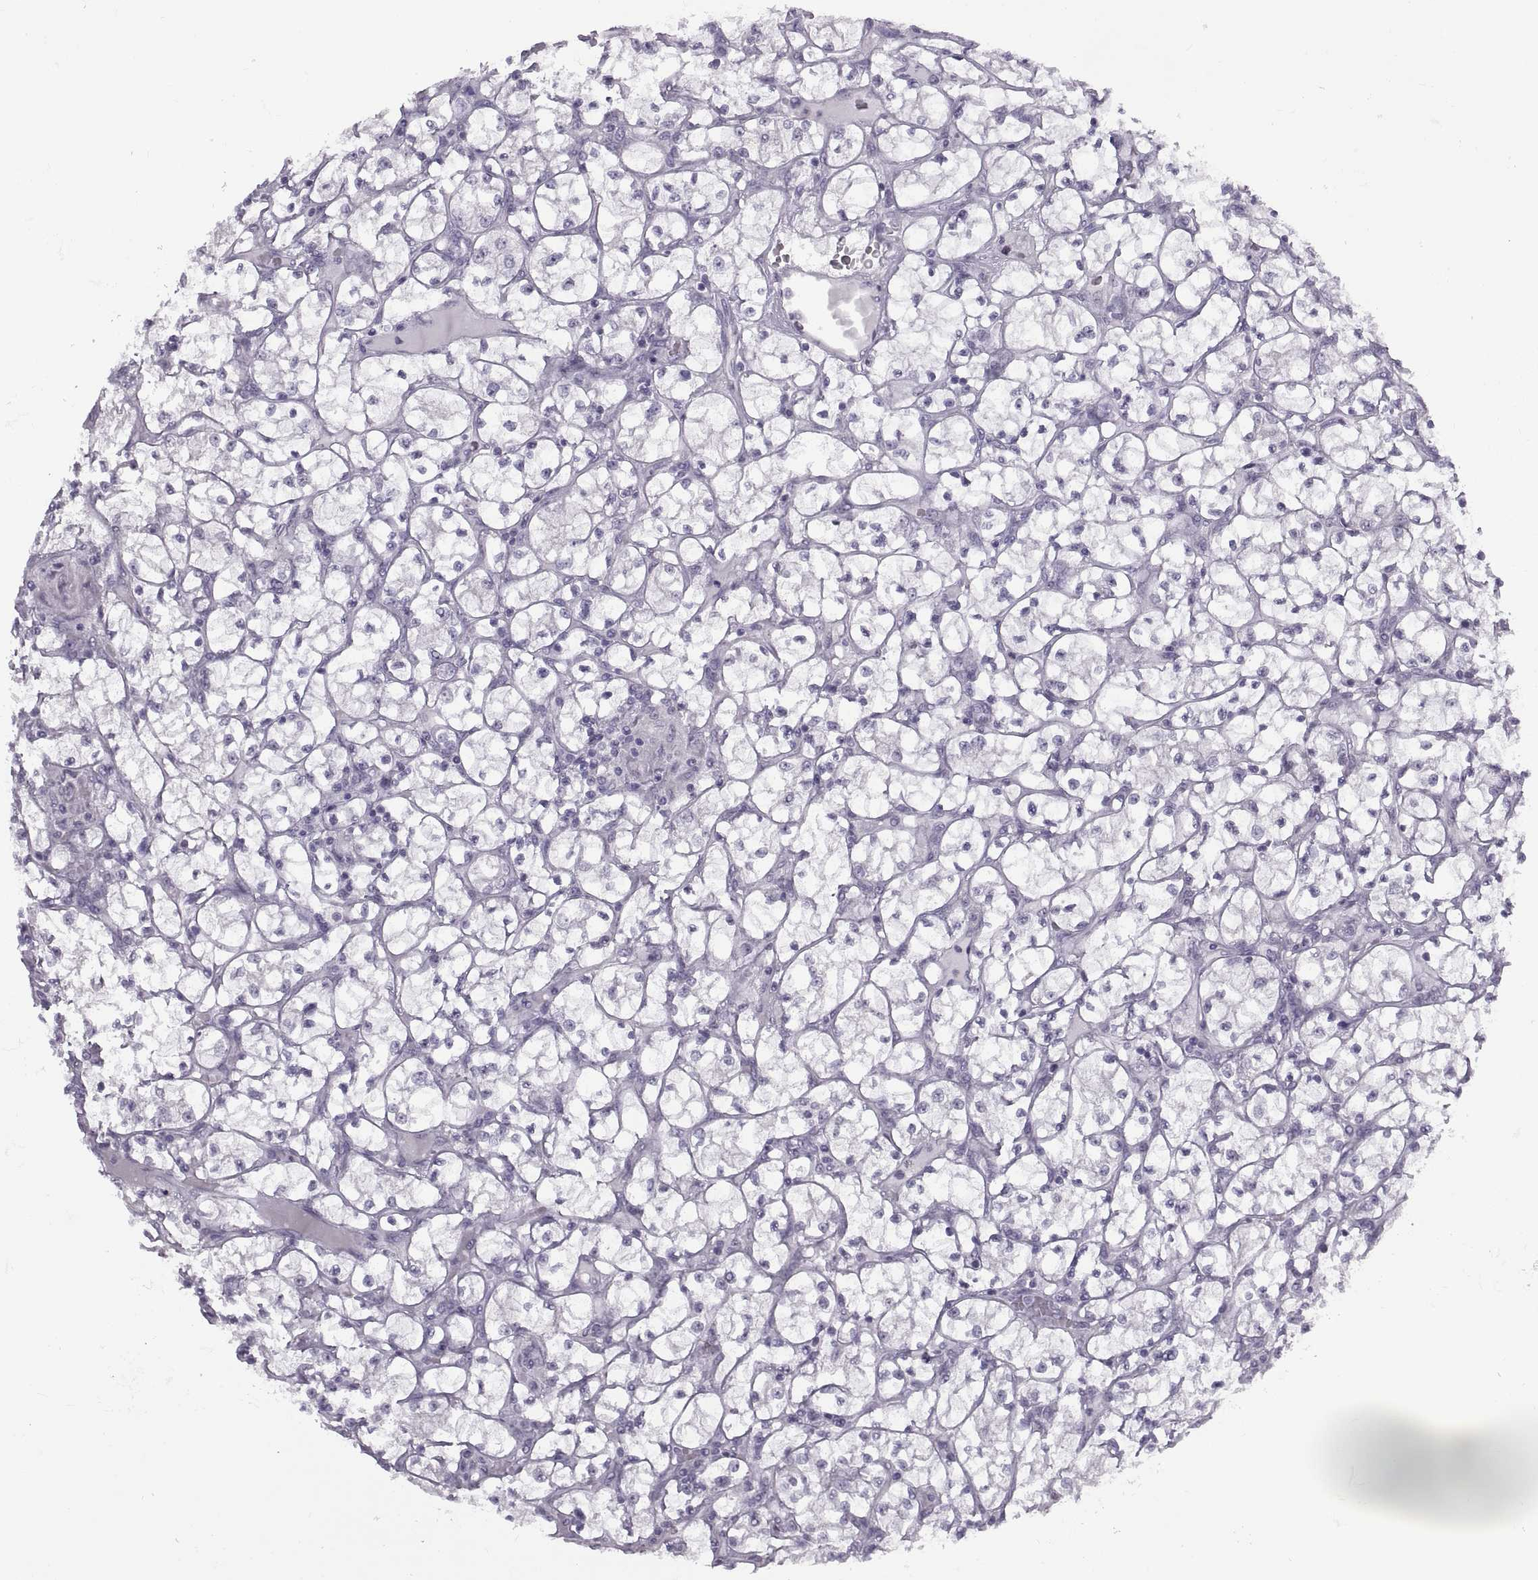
{"staining": {"intensity": "negative", "quantity": "none", "location": "none"}, "tissue": "renal cancer", "cell_type": "Tumor cells", "image_type": "cancer", "snomed": [{"axis": "morphology", "description": "Adenocarcinoma, NOS"}, {"axis": "topography", "description": "Kidney"}], "caption": "The immunohistochemistry image has no significant expression in tumor cells of renal adenocarcinoma tissue. Brightfield microscopy of immunohistochemistry stained with DAB (brown) and hematoxylin (blue), captured at high magnification.", "gene": "ASIC2", "patient": {"sex": "female", "age": 64}}